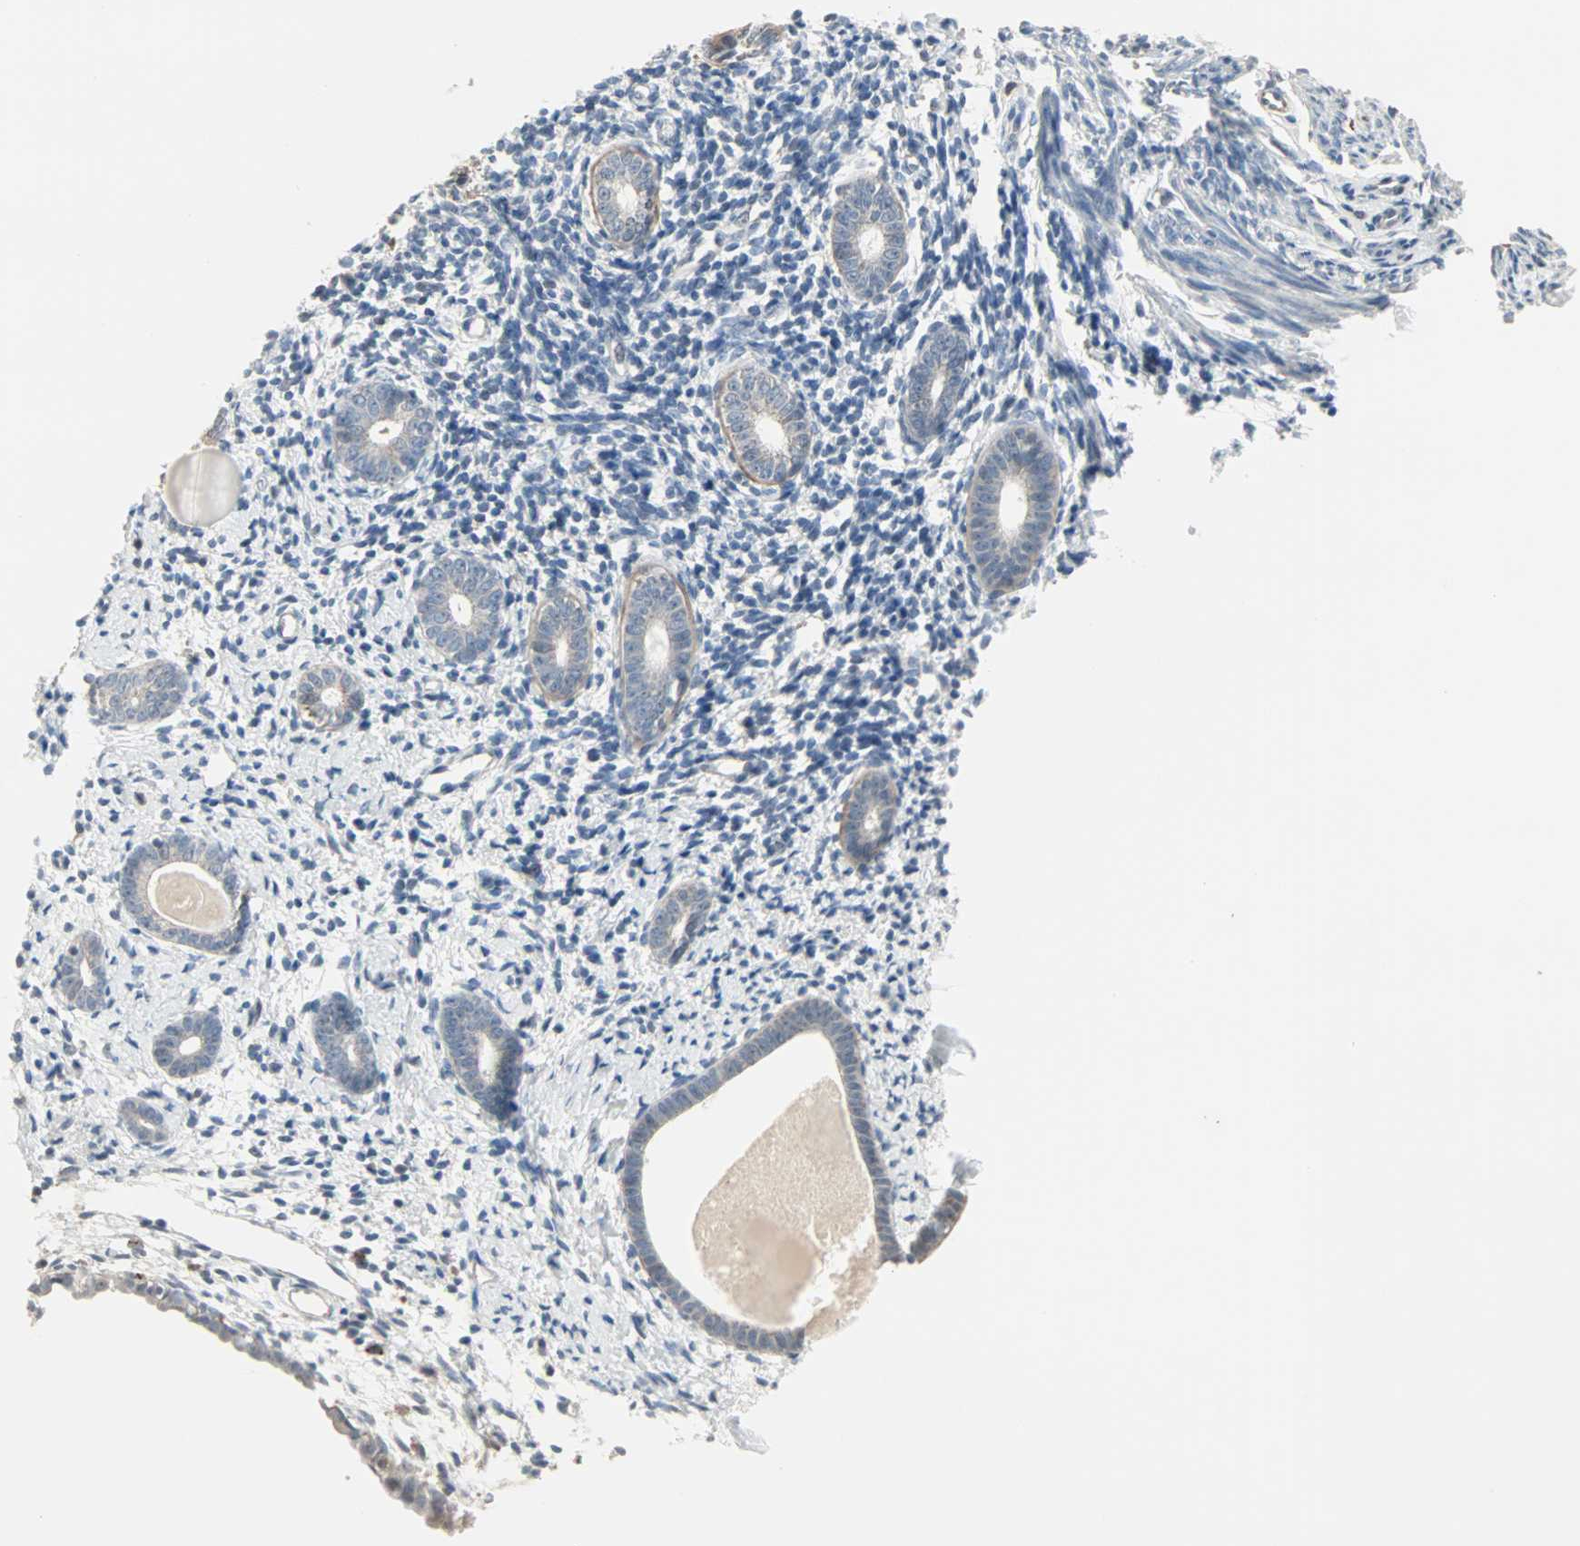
{"staining": {"intensity": "weak", "quantity": "25%-75%", "location": "cytoplasmic/membranous"}, "tissue": "endometrium", "cell_type": "Cells in endometrial stroma", "image_type": "normal", "snomed": [{"axis": "morphology", "description": "Normal tissue, NOS"}, {"axis": "topography", "description": "Endometrium"}], "caption": "The micrograph reveals a brown stain indicating the presence of a protein in the cytoplasmic/membranous of cells in endometrial stroma in endometrium.", "gene": "KDM4A", "patient": {"sex": "female", "age": 71}}